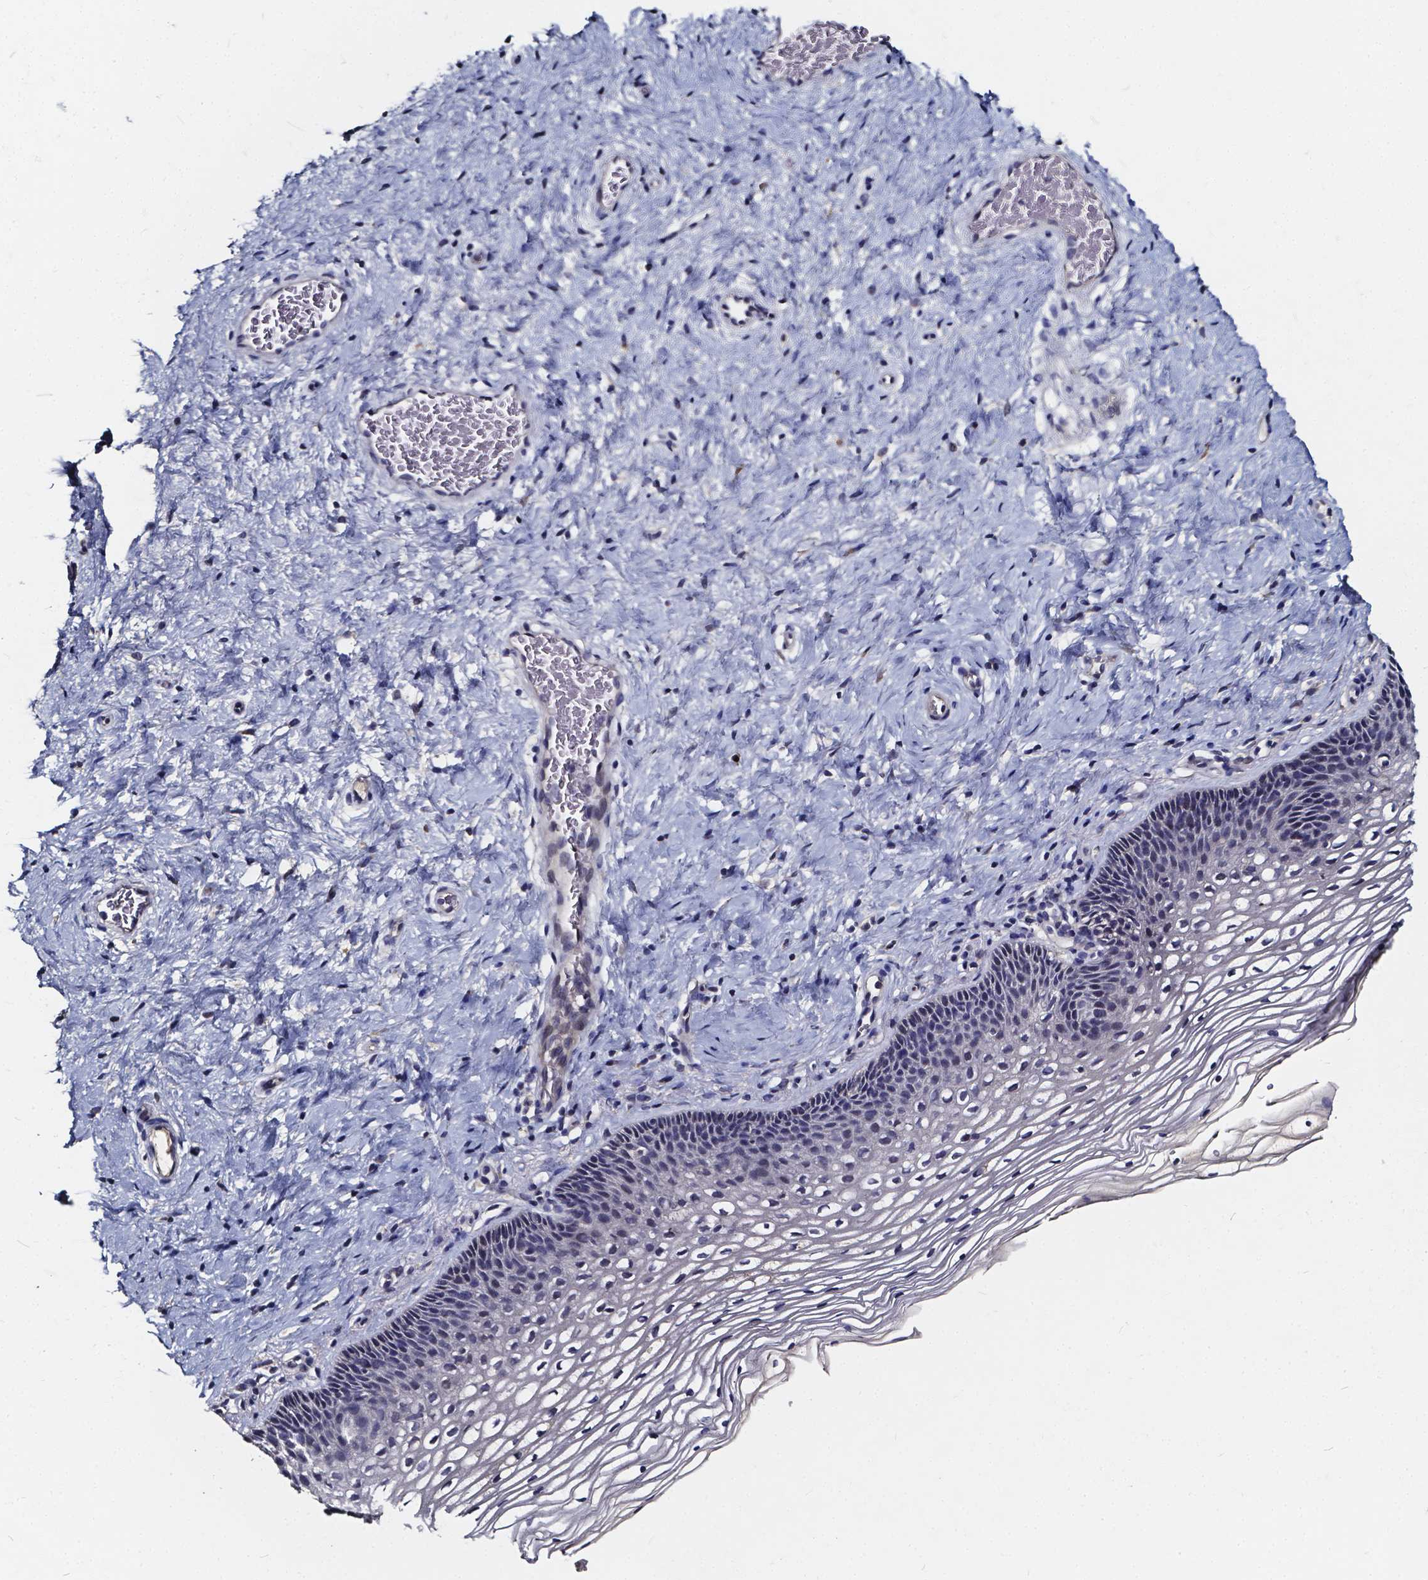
{"staining": {"intensity": "moderate", "quantity": "<25%", "location": "cytoplasmic/membranous"}, "tissue": "cervix", "cell_type": "Glandular cells", "image_type": "normal", "snomed": [{"axis": "morphology", "description": "Normal tissue, NOS"}, {"axis": "topography", "description": "Cervix"}], "caption": "A brown stain highlights moderate cytoplasmic/membranous positivity of a protein in glandular cells of benign cervix.", "gene": "SOWAHA", "patient": {"sex": "female", "age": 34}}